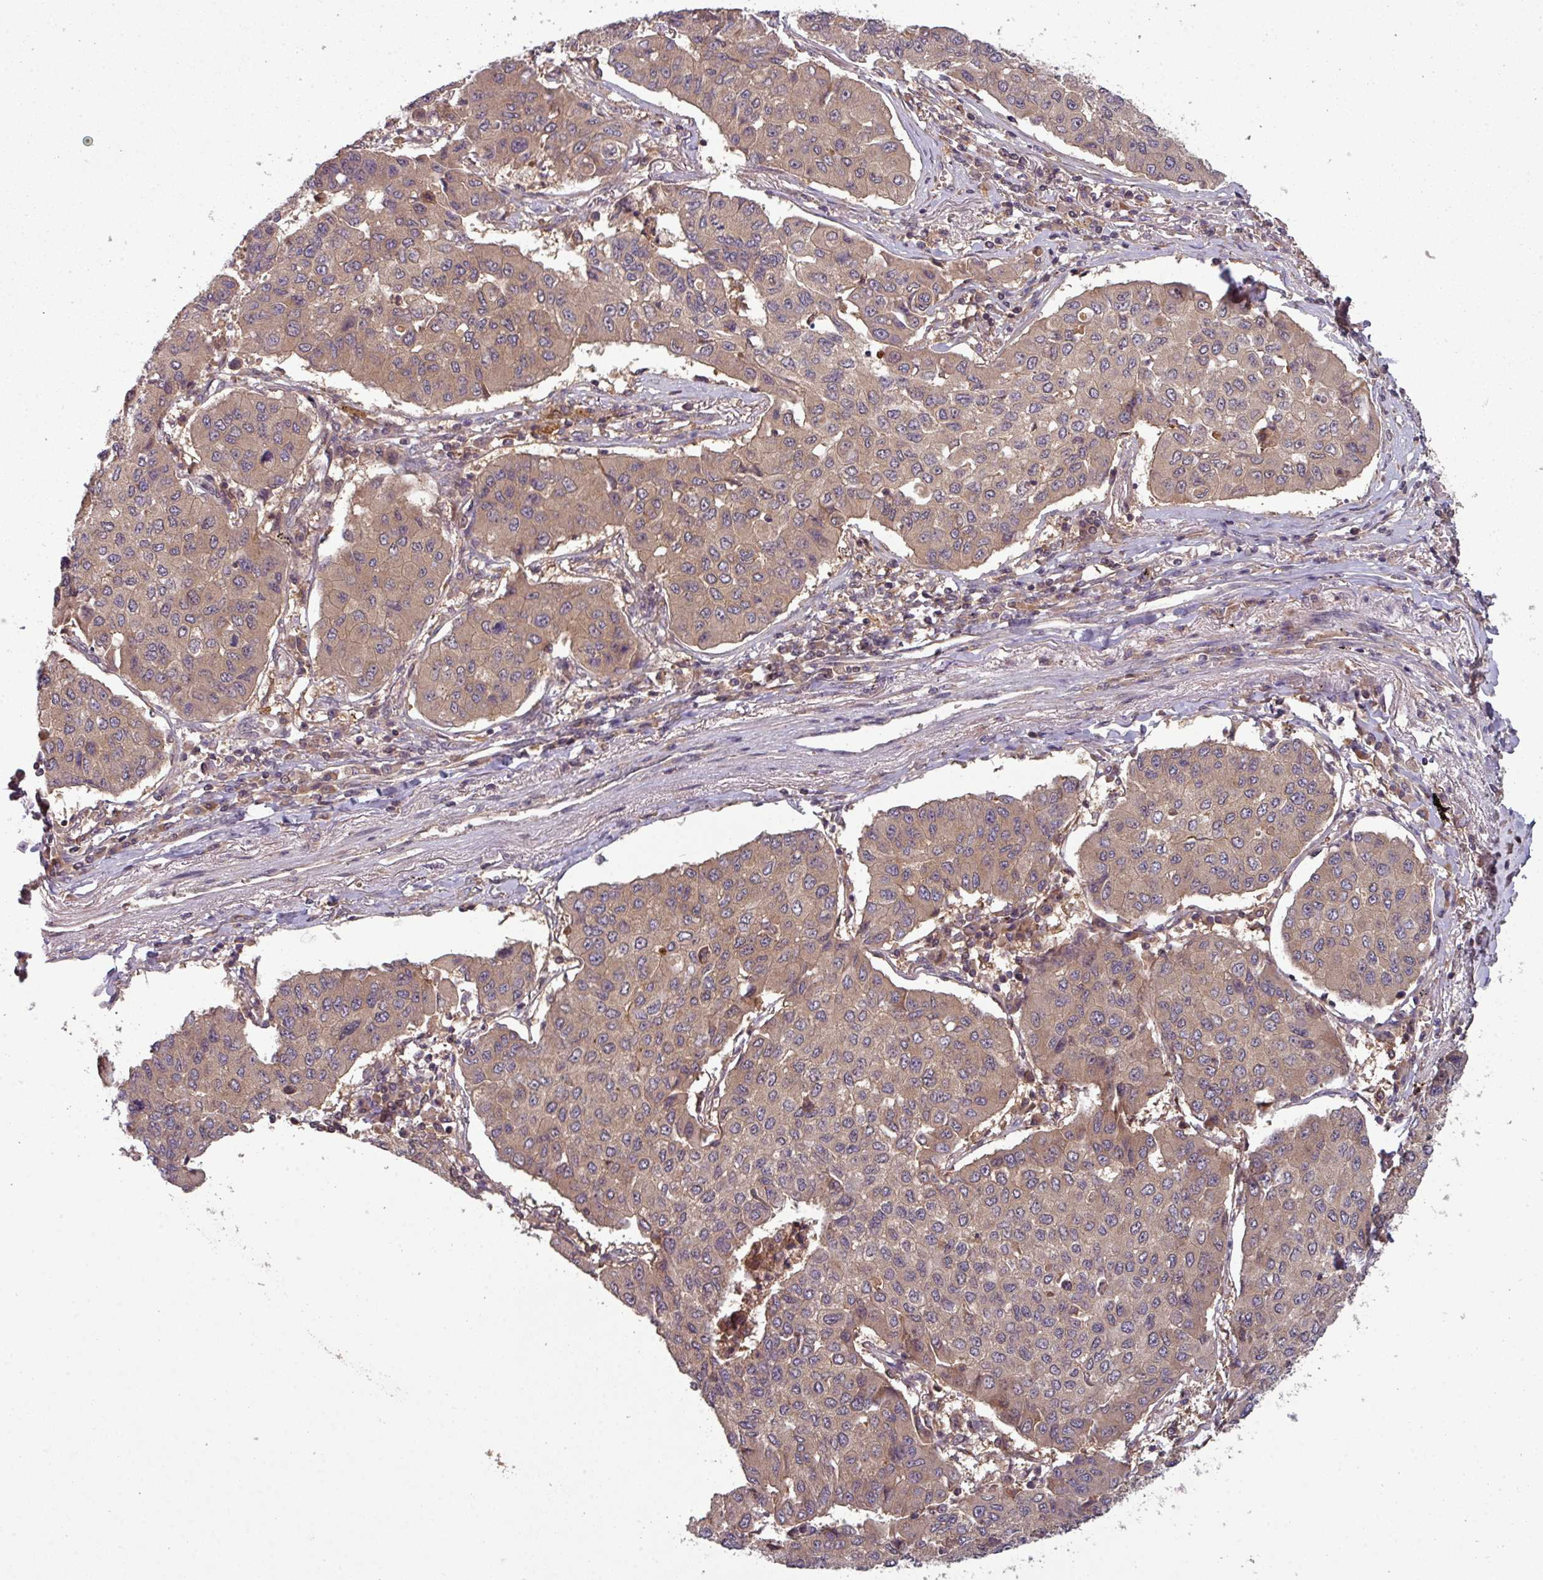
{"staining": {"intensity": "weak", "quantity": ">75%", "location": "cytoplasmic/membranous"}, "tissue": "lung cancer", "cell_type": "Tumor cells", "image_type": "cancer", "snomed": [{"axis": "morphology", "description": "Squamous cell carcinoma, NOS"}, {"axis": "topography", "description": "Lung"}], "caption": "Immunohistochemistry (IHC) of human squamous cell carcinoma (lung) demonstrates low levels of weak cytoplasmic/membranous staining in about >75% of tumor cells.", "gene": "GSKIP", "patient": {"sex": "male", "age": 74}}